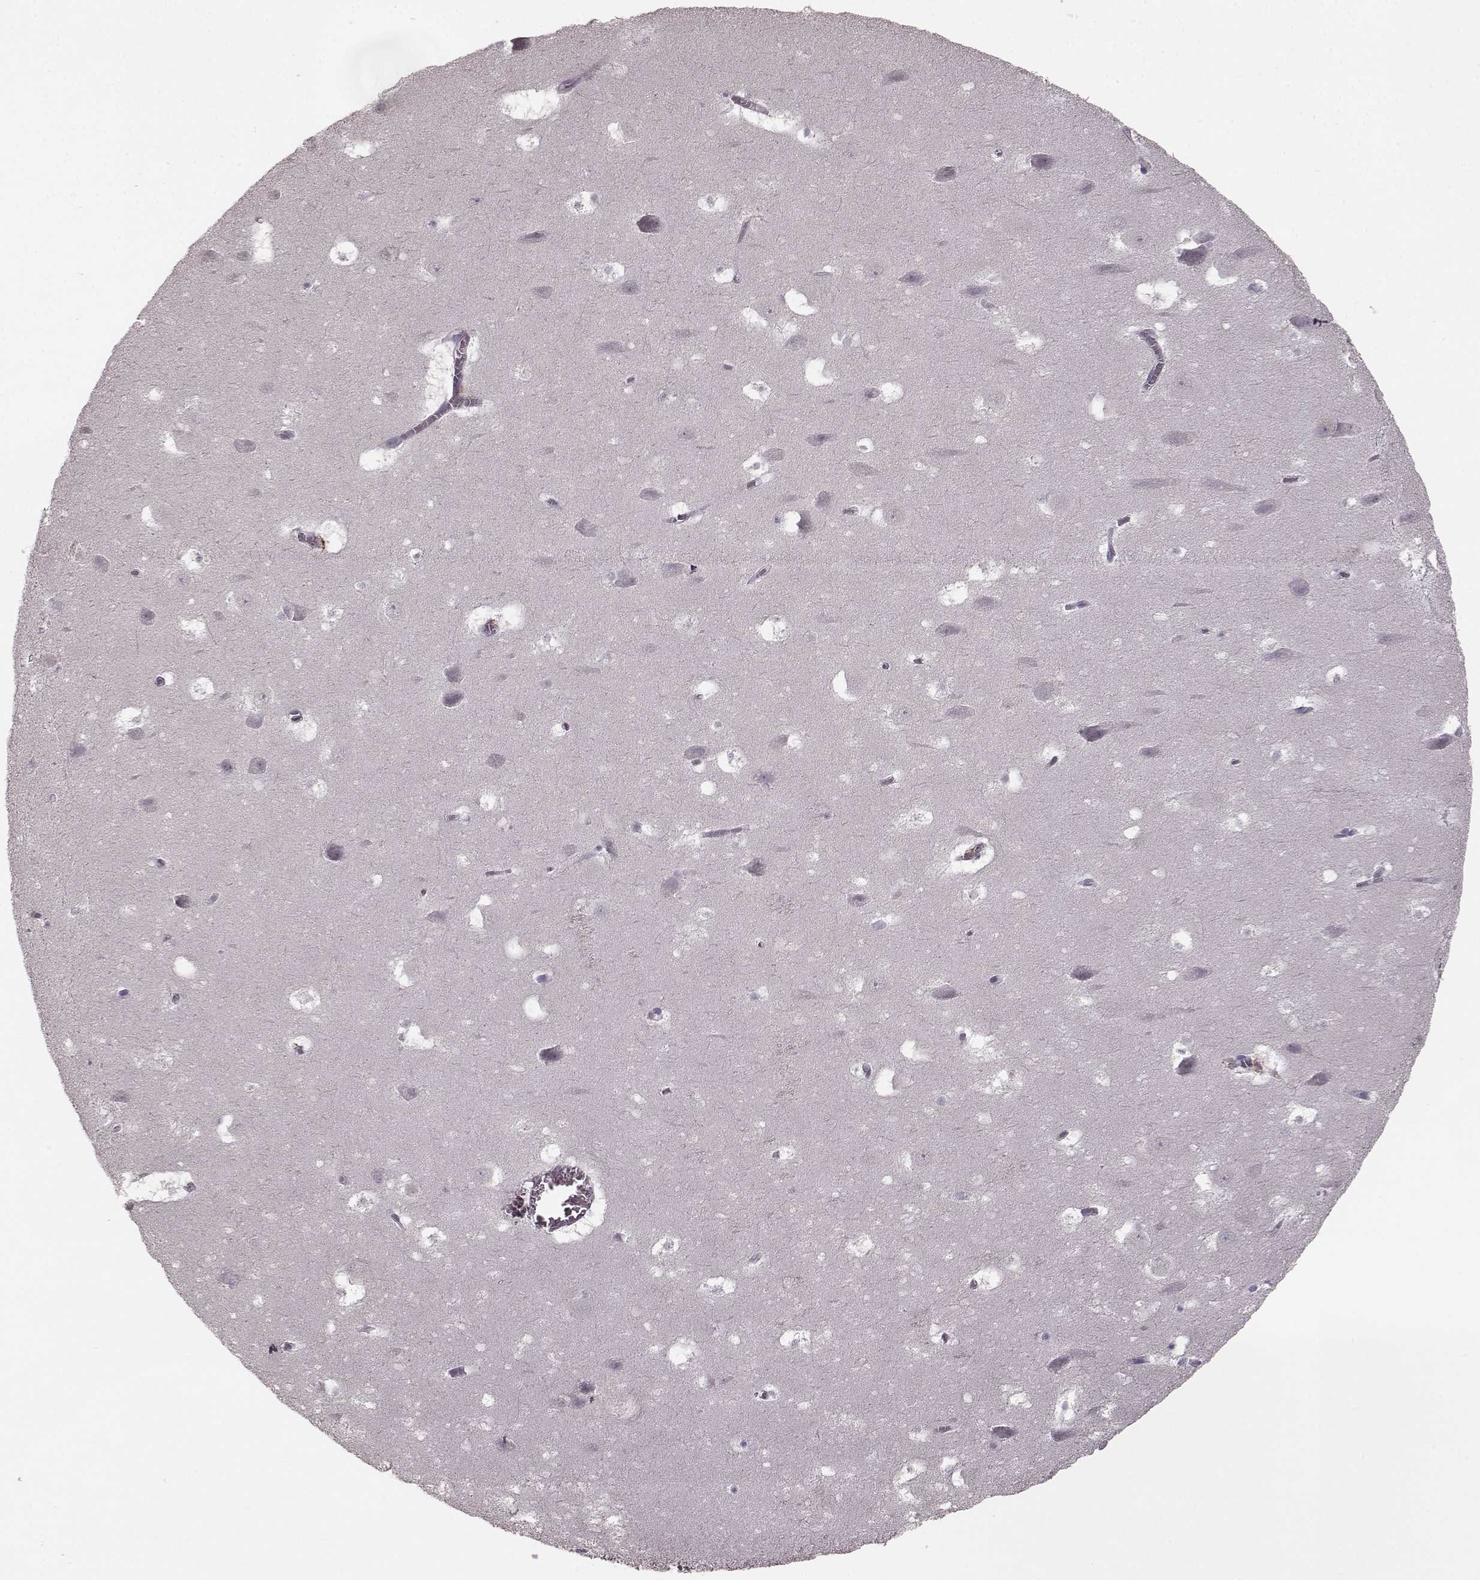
{"staining": {"intensity": "negative", "quantity": "none", "location": "none"}, "tissue": "hippocampus", "cell_type": "Glial cells", "image_type": "normal", "snomed": [{"axis": "morphology", "description": "Normal tissue, NOS"}, {"axis": "topography", "description": "Hippocampus"}], "caption": "A histopathology image of human hippocampus is negative for staining in glial cells. (DAB (3,3'-diaminobenzidine) IHC visualized using brightfield microscopy, high magnification).", "gene": "CD28", "patient": {"sex": "male", "age": 45}}